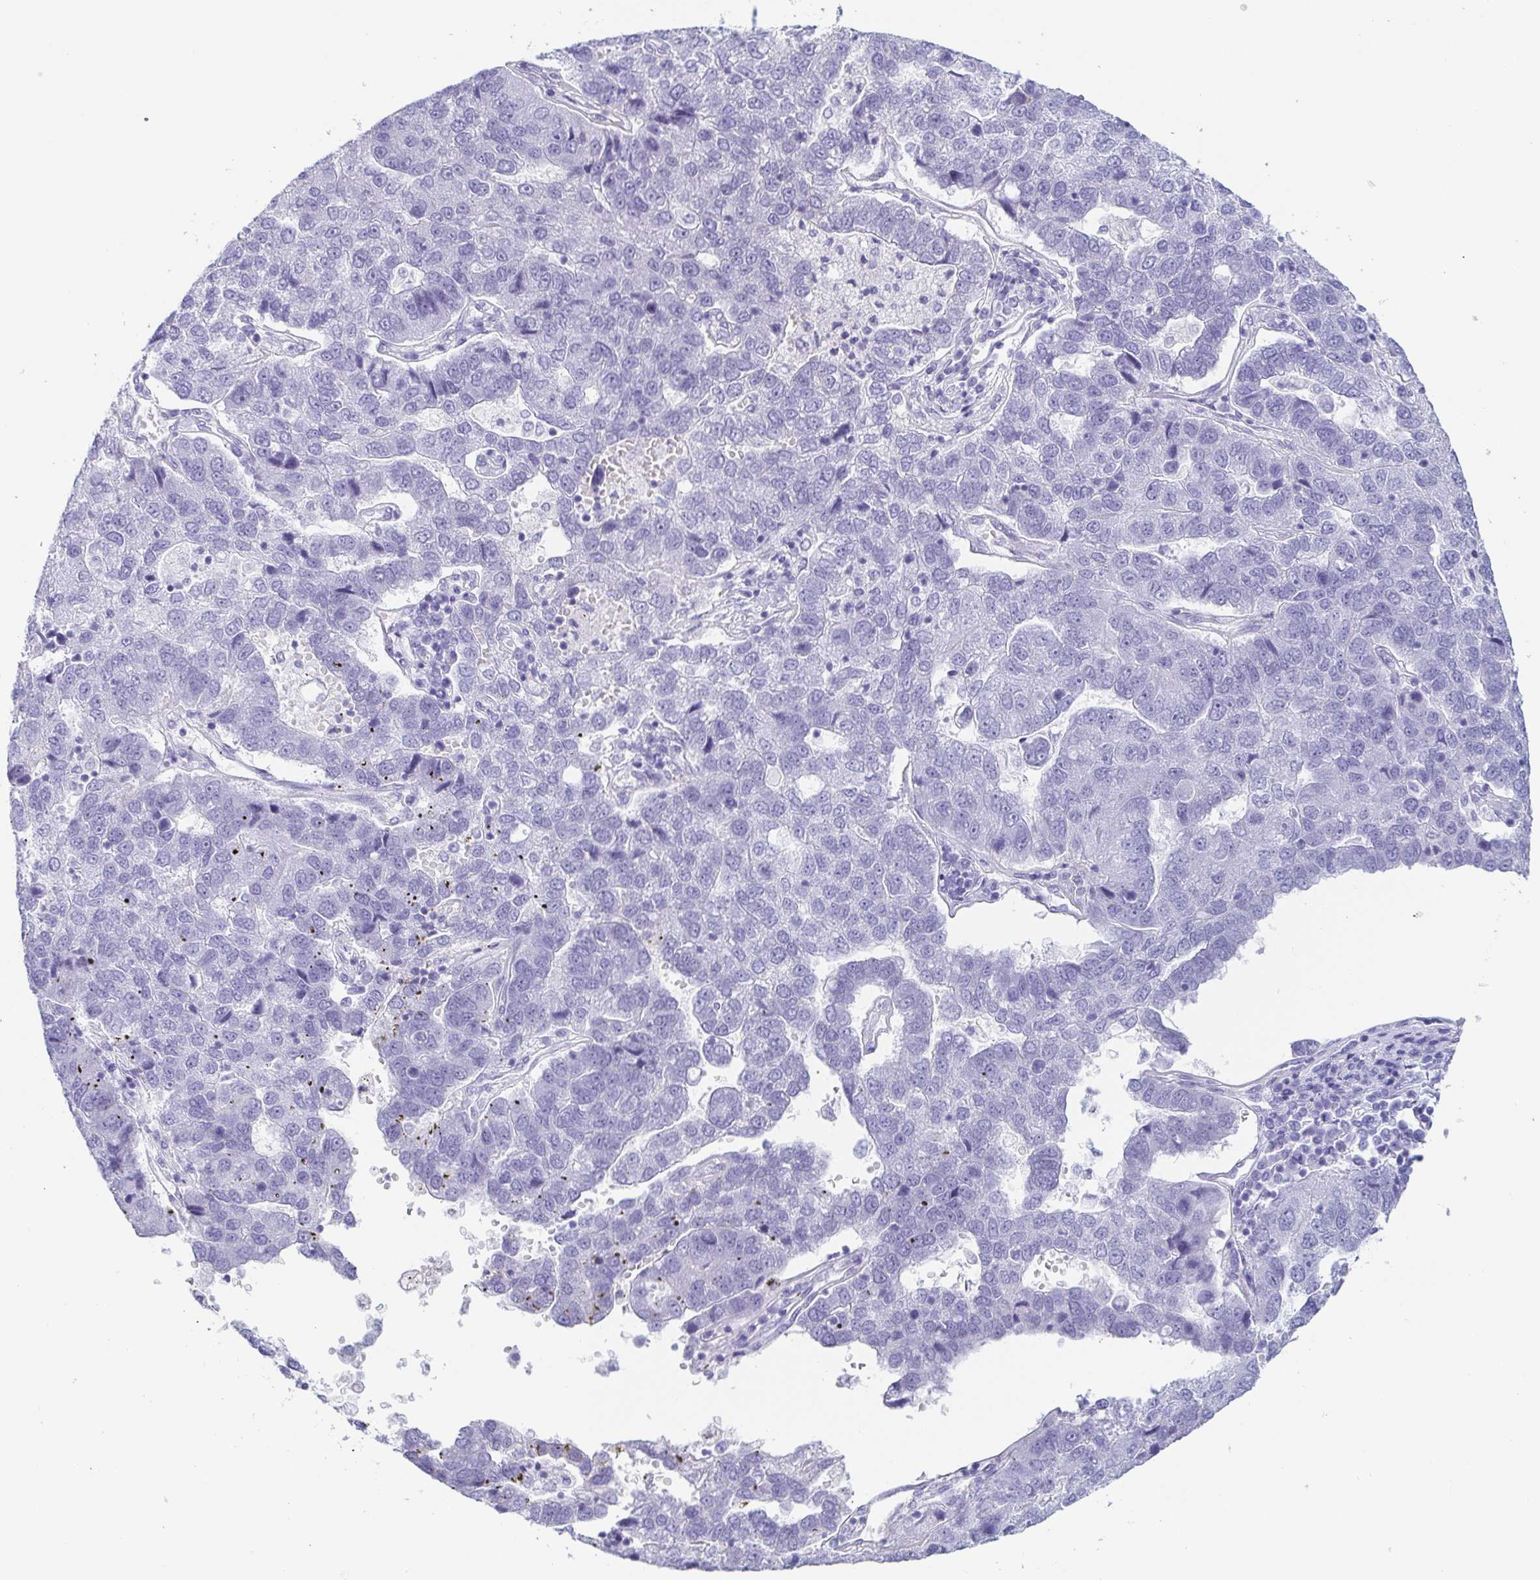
{"staining": {"intensity": "negative", "quantity": "none", "location": "none"}, "tissue": "pancreatic cancer", "cell_type": "Tumor cells", "image_type": "cancer", "snomed": [{"axis": "morphology", "description": "Adenocarcinoma, NOS"}, {"axis": "topography", "description": "Pancreas"}], "caption": "Tumor cells show no significant protein positivity in pancreatic adenocarcinoma. The staining was performed using DAB (3,3'-diaminobenzidine) to visualize the protein expression in brown, while the nuclei were stained in blue with hematoxylin (Magnification: 20x).", "gene": "PRR4", "patient": {"sex": "female", "age": 61}}